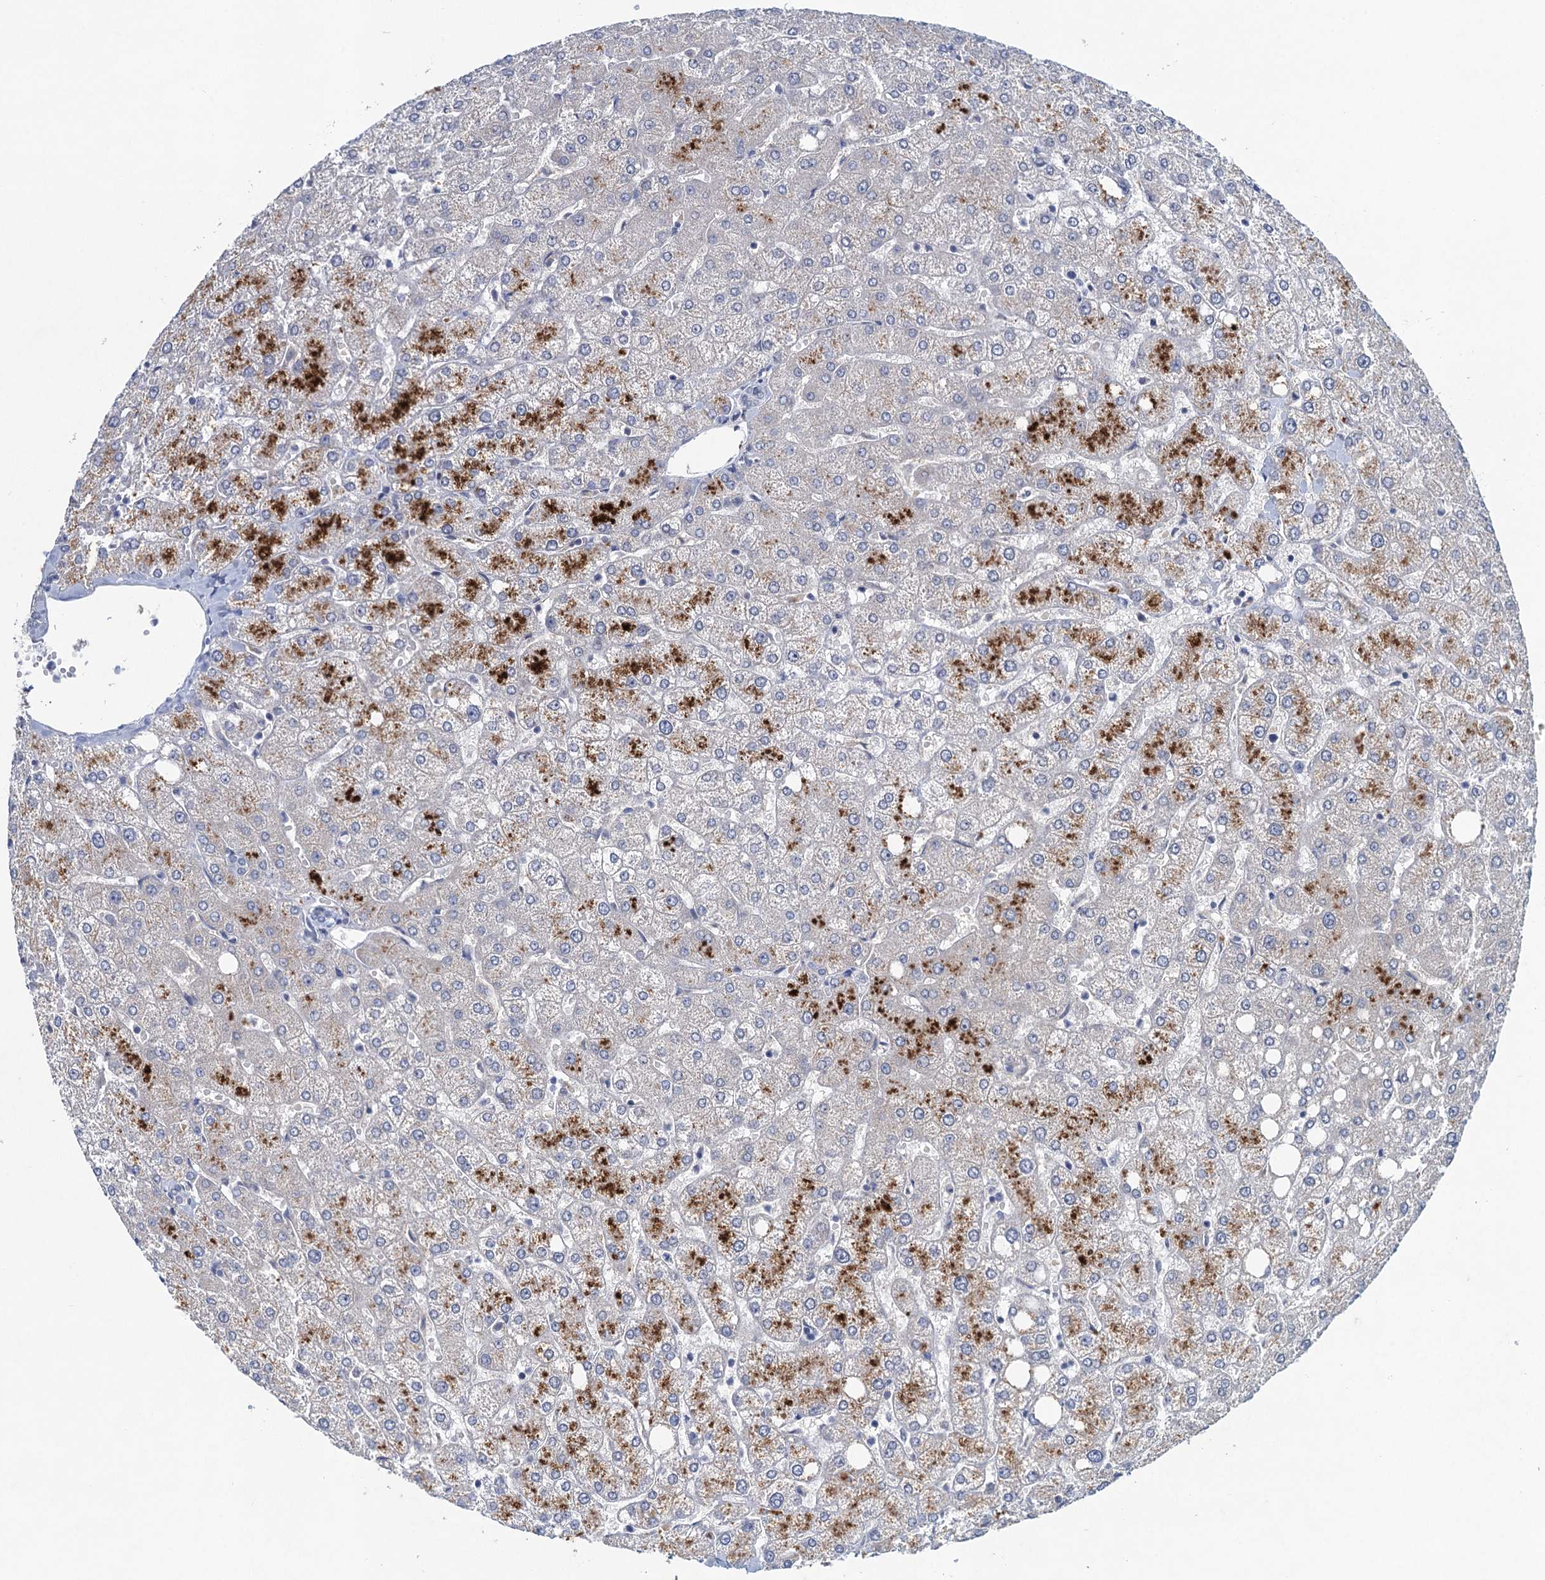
{"staining": {"intensity": "negative", "quantity": "none", "location": "none"}, "tissue": "liver", "cell_type": "Cholangiocytes", "image_type": "normal", "snomed": [{"axis": "morphology", "description": "Normal tissue, NOS"}, {"axis": "topography", "description": "Liver"}], "caption": "Cholangiocytes show no significant positivity in unremarkable liver.", "gene": "ENSG00000230707", "patient": {"sex": "female", "age": 54}}